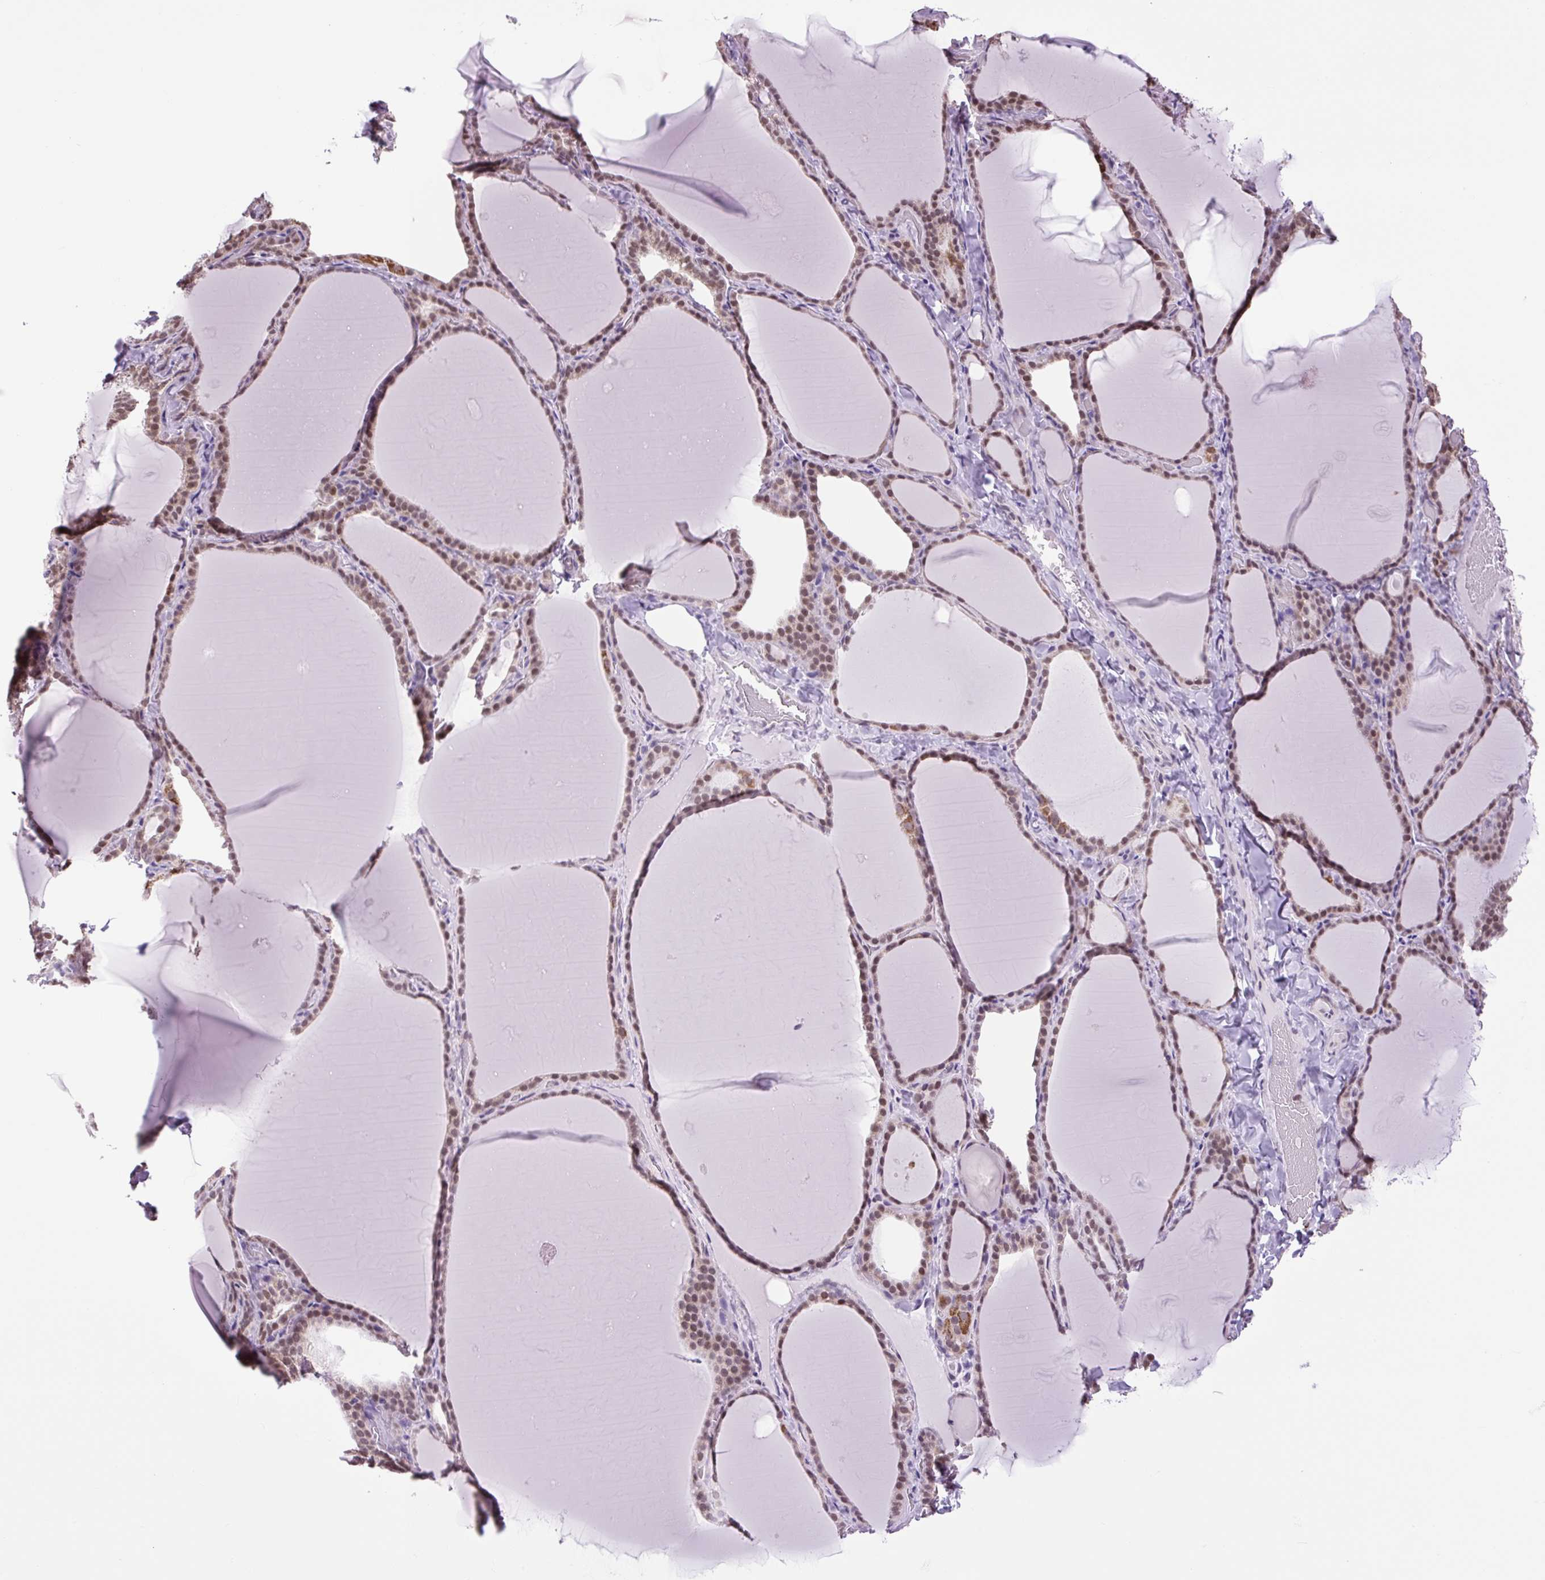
{"staining": {"intensity": "moderate", "quantity": ">75%", "location": "nuclear"}, "tissue": "thyroid gland", "cell_type": "Glandular cells", "image_type": "normal", "snomed": [{"axis": "morphology", "description": "Normal tissue, NOS"}, {"axis": "topography", "description": "Thyroid gland"}], "caption": "Benign thyroid gland displays moderate nuclear expression in approximately >75% of glandular cells, visualized by immunohistochemistry. Nuclei are stained in blue.", "gene": "SCO2", "patient": {"sex": "female", "age": 22}}